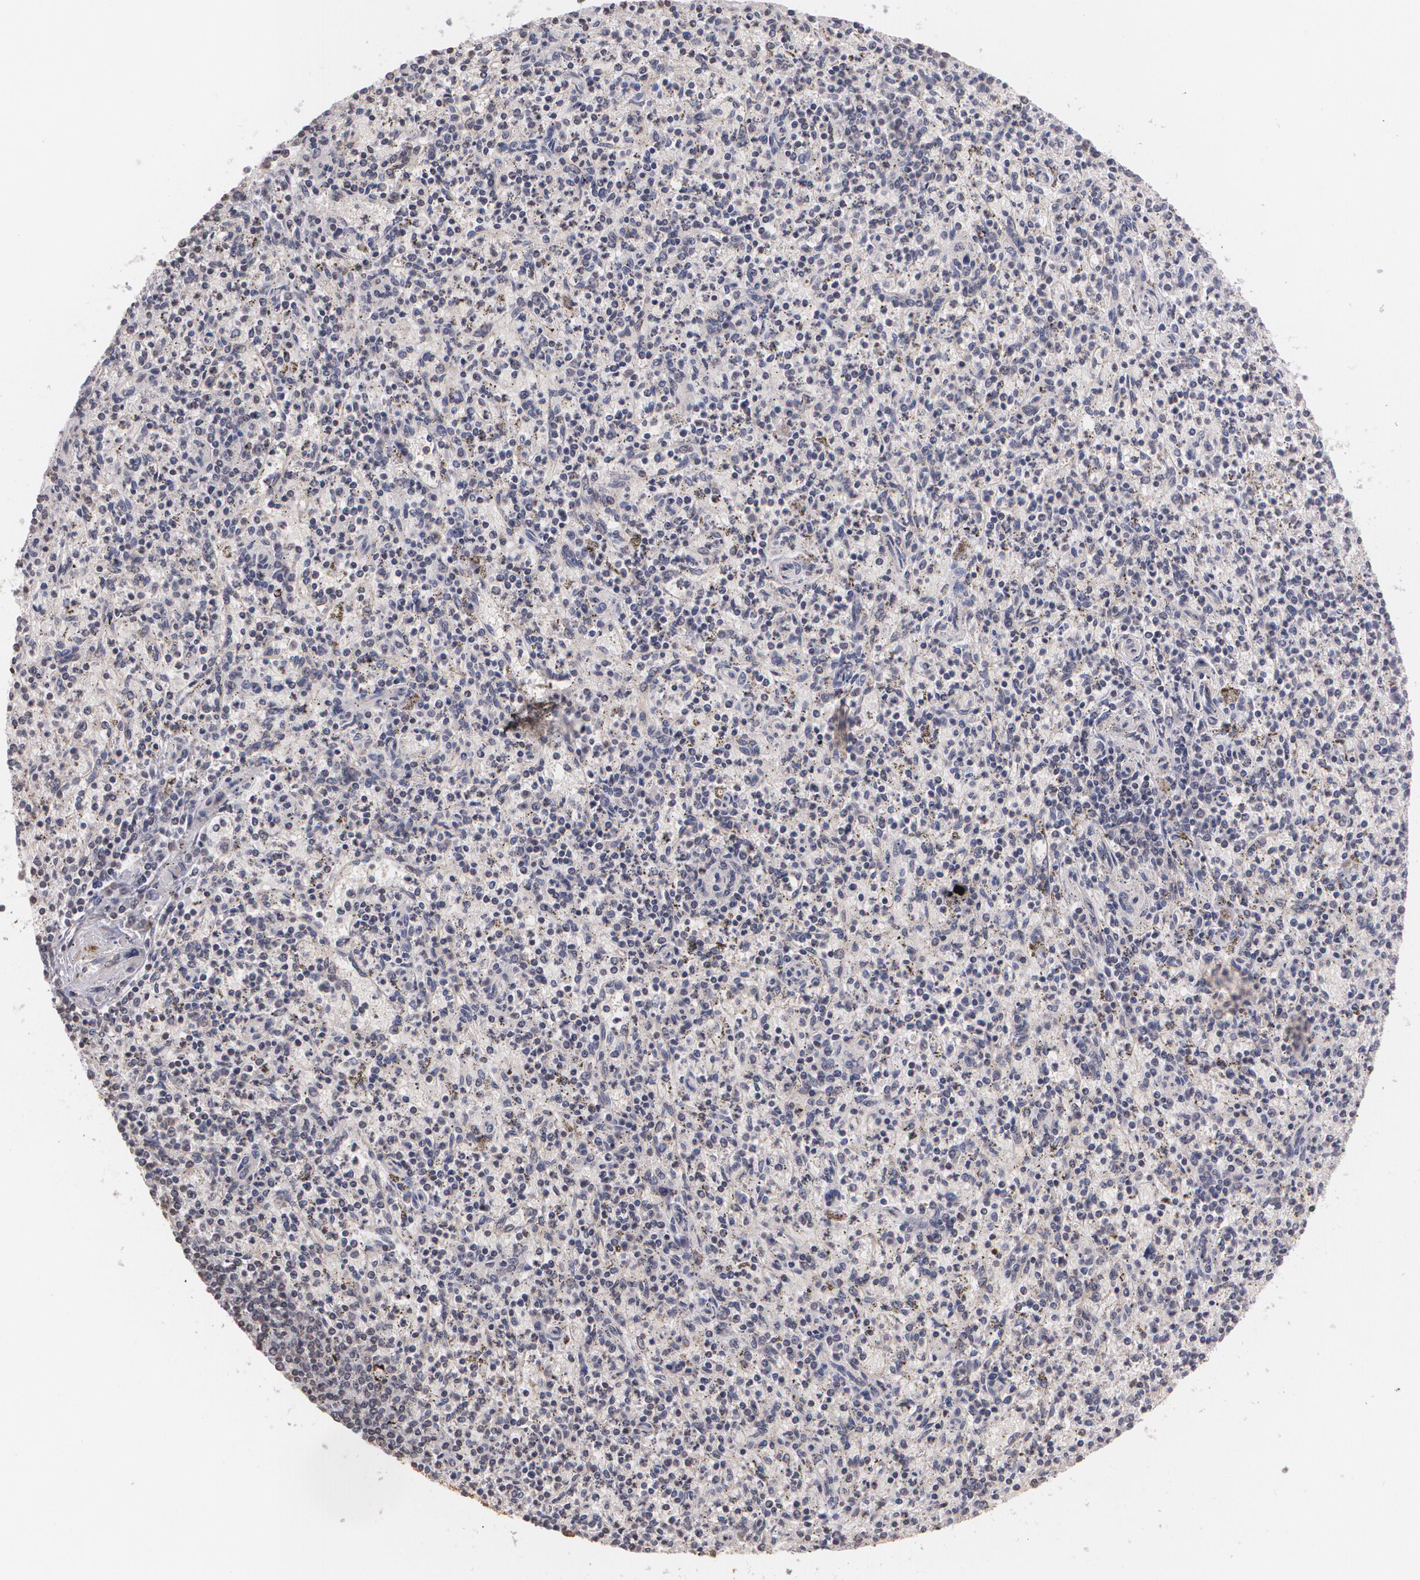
{"staining": {"intensity": "negative", "quantity": "none", "location": "none"}, "tissue": "spleen", "cell_type": "Cells in red pulp", "image_type": "normal", "snomed": [{"axis": "morphology", "description": "Normal tissue, NOS"}, {"axis": "topography", "description": "Spleen"}], "caption": "Cells in red pulp show no significant positivity in benign spleen. (Brightfield microscopy of DAB (3,3'-diaminobenzidine) immunohistochemistry (IHC) at high magnification).", "gene": "THRB", "patient": {"sex": "male", "age": 72}}